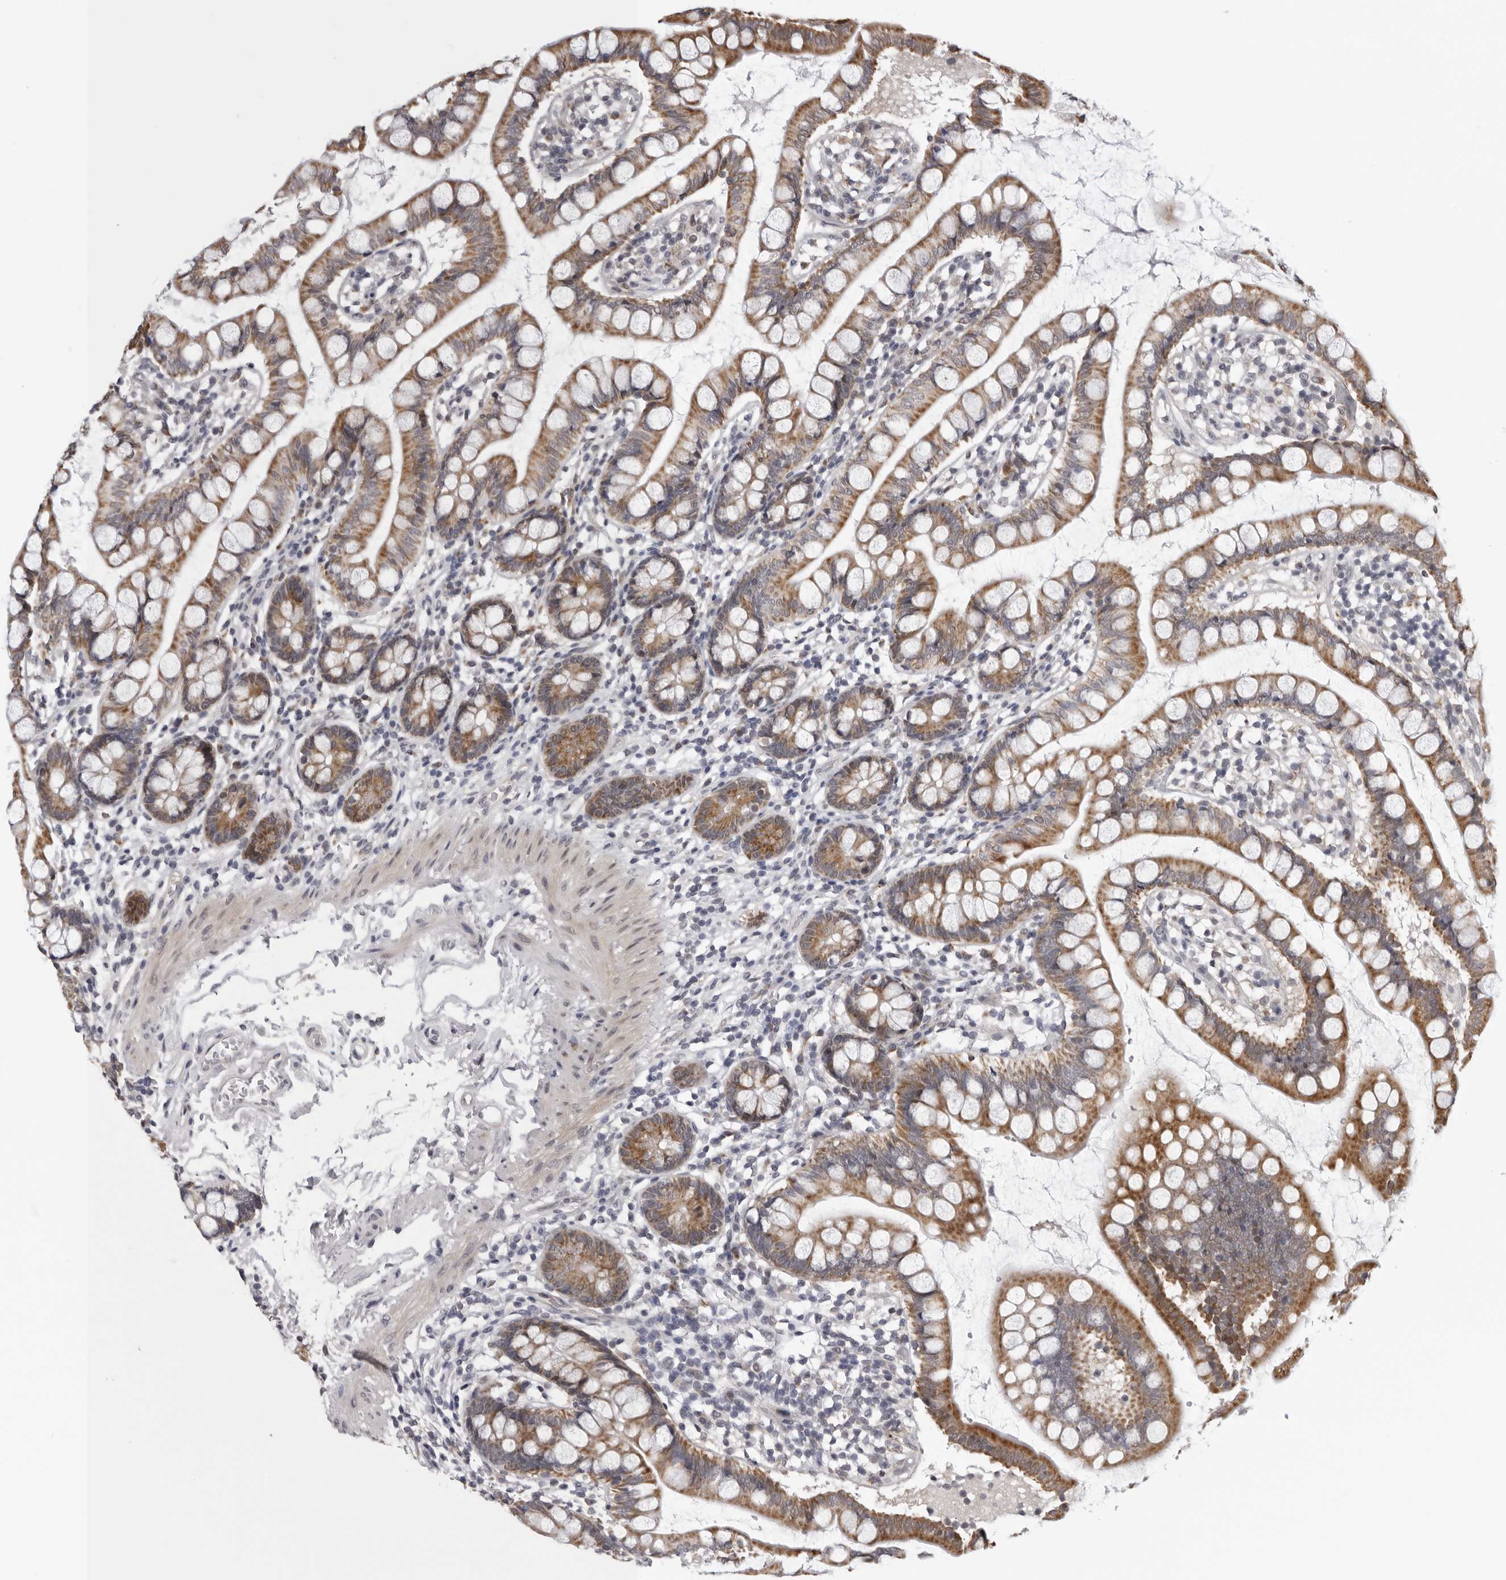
{"staining": {"intensity": "moderate", "quantity": ">75%", "location": "cytoplasmic/membranous"}, "tissue": "small intestine", "cell_type": "Glandular cells", "image_type": "normal", "snomed": [{"axis": "morphology", "description": "Normal tissue, NOS"}, {"axis": "topography", "description": "Small intestine"}], "caption": "Protein analysis of normal small intestine reveals moderate cytoplasmic/membranous expression in approximately >75% of glandular cells.", "gene": "CPT2", "patient": {"sex": "female", "age": 84}}